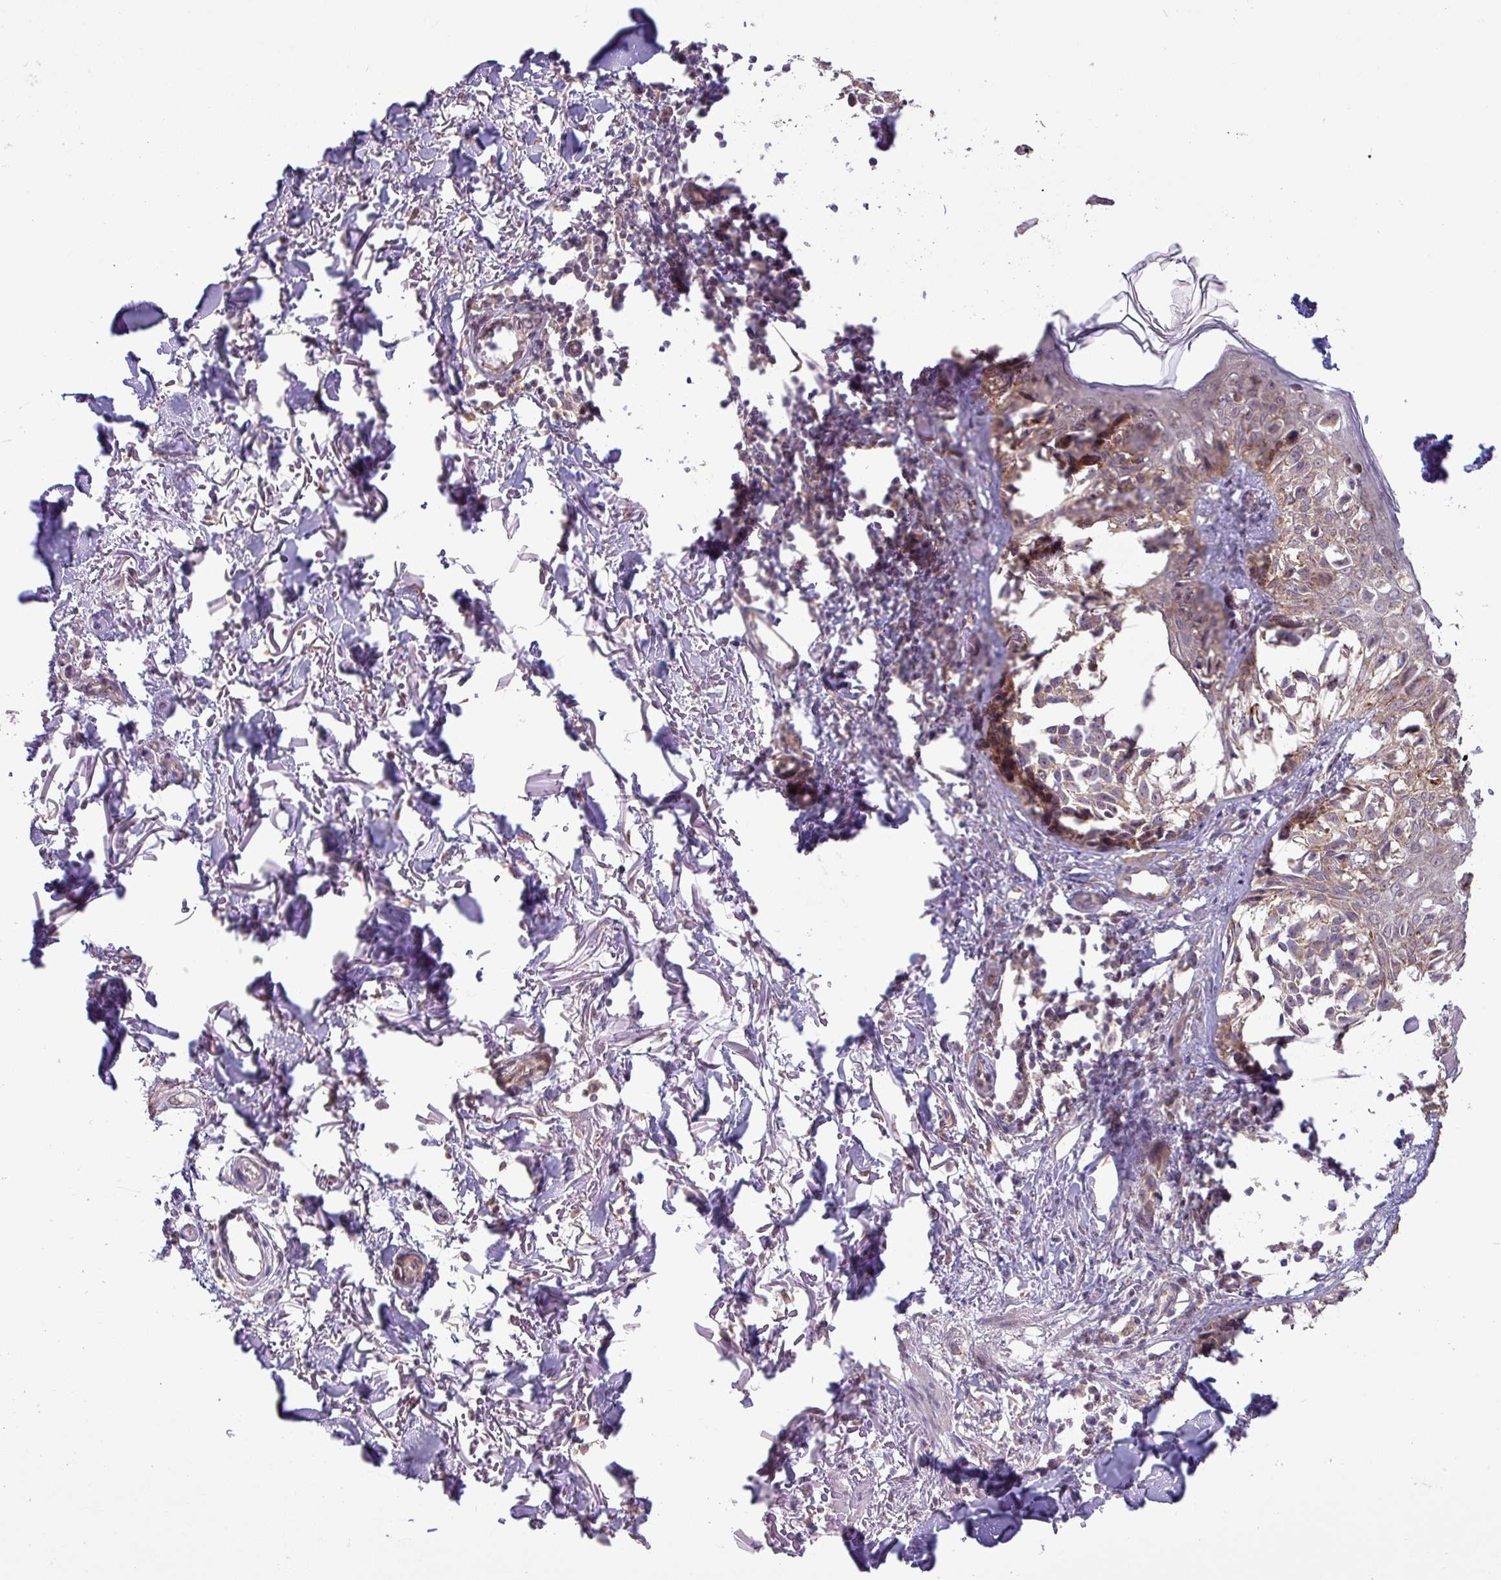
{"staining": {"intensity": "weak", "quantity": "<25%", "location": "cytoplasmic/membranous"}, "tissue": "melanoma", "cell_type": "Tumor cells", "image_type": "cancer", "snomed": [{"axis": "morphology", "description": "Malignant melanoma, NOS"}, {"axis": "topography", "description": "Skin"}], "caption": "Tumor cells show no significant protein staining in melanoma. (DAB (3,3'-diaminobenzidine) immunohistochemistry (IHC) with hematoxylin counter stain).", "gene": "GALNT12", "patient": {"sex": "male", "age": 73}}